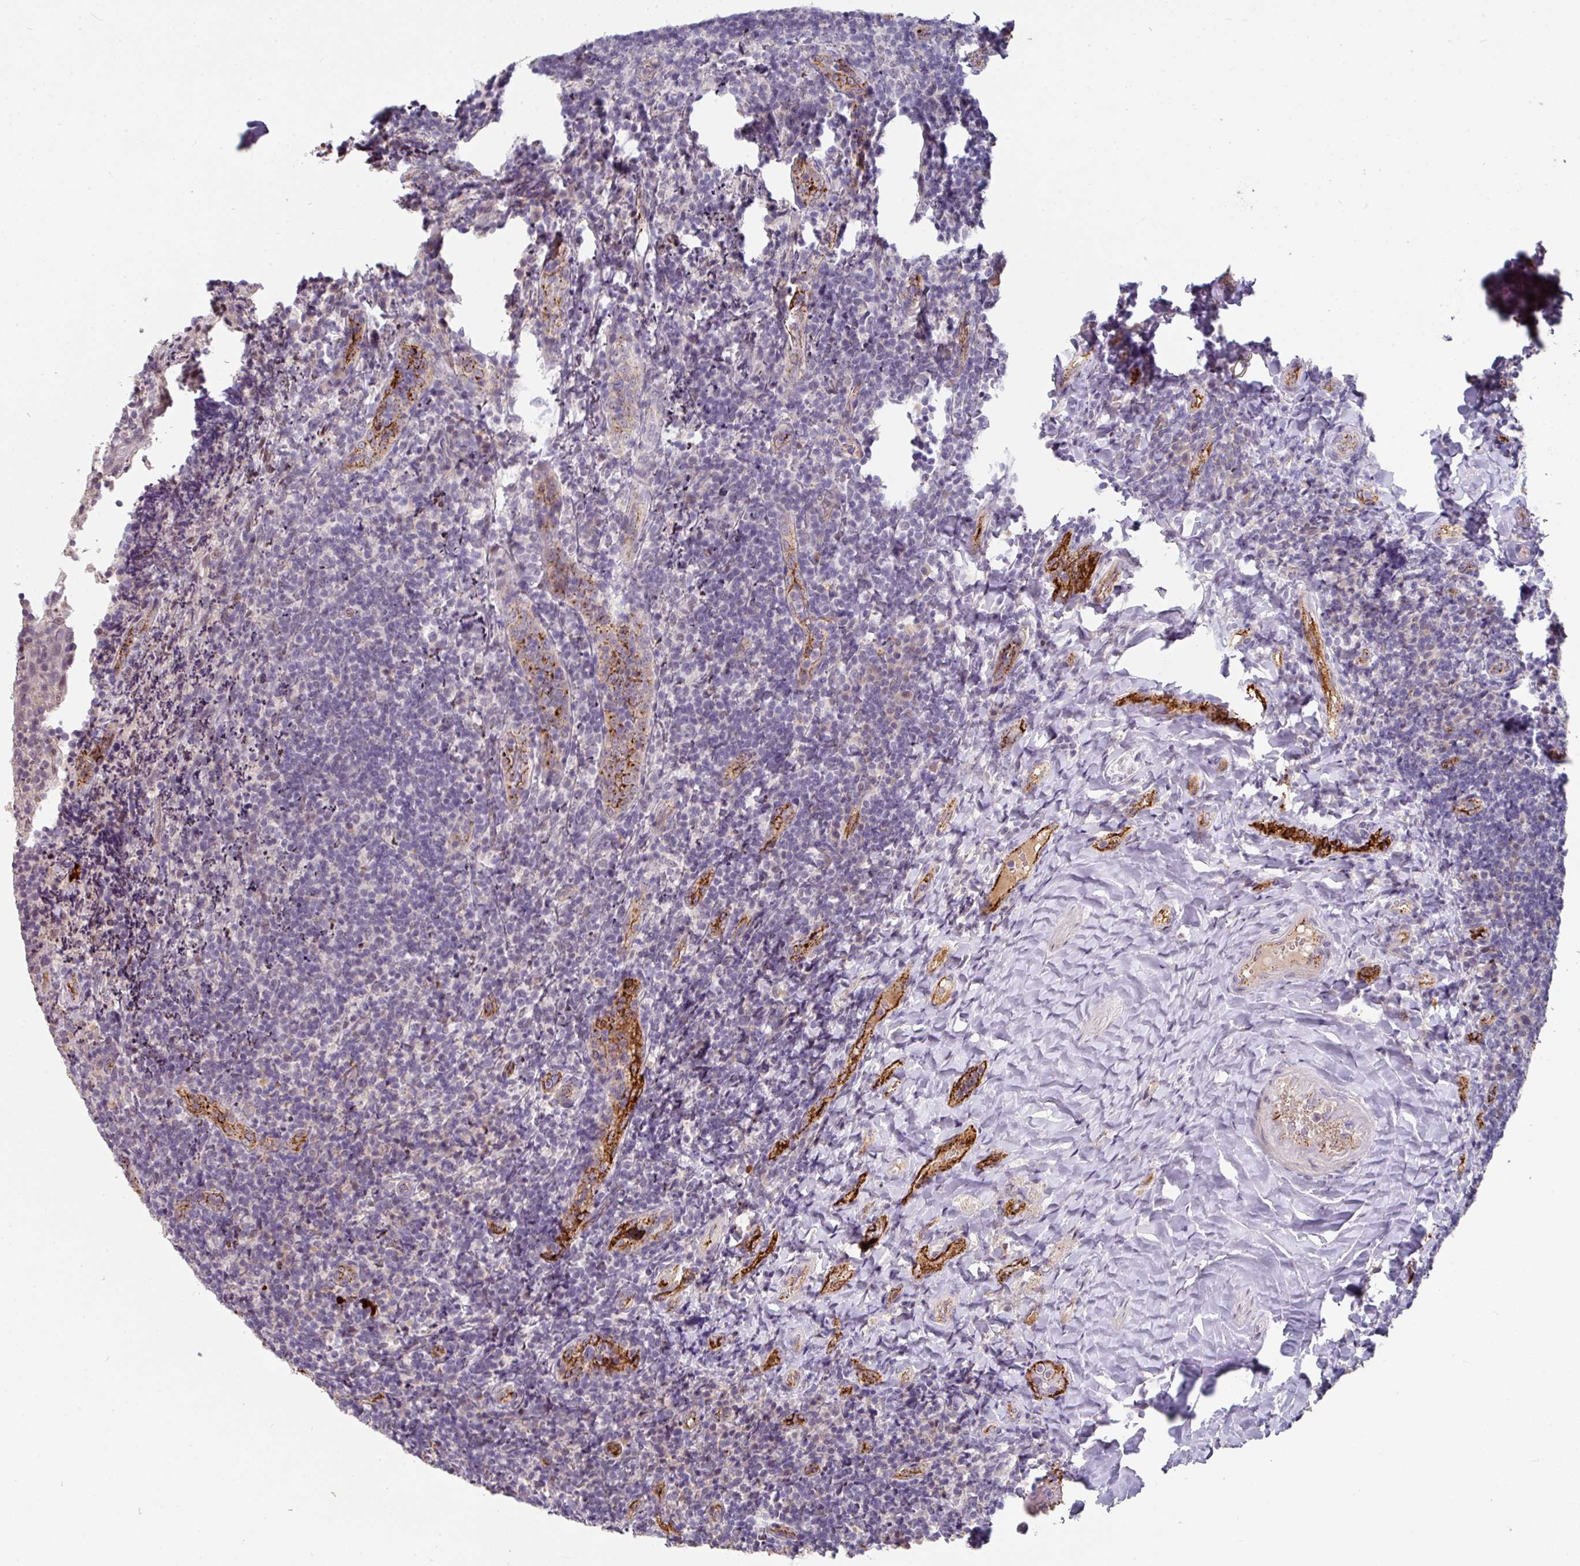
{"staining": {"intensity": "weak", "quantity": "<25%", "location": "nuclear"}, "tissue": "tonsil", "cell_type": "Germinal center cells", "image_type": "normal", "snomed": [{"axis": "morphology", "description": "Normal tissue, NOS"}, {"axis": "topography", "description": "Tonsil"}], "caption": "Immunohistochemical staining of benign human tonsil shows no significant expression in germinal center cells.", "gene": "SIDT2", "patient": {"sex": "female", "age": 10}}